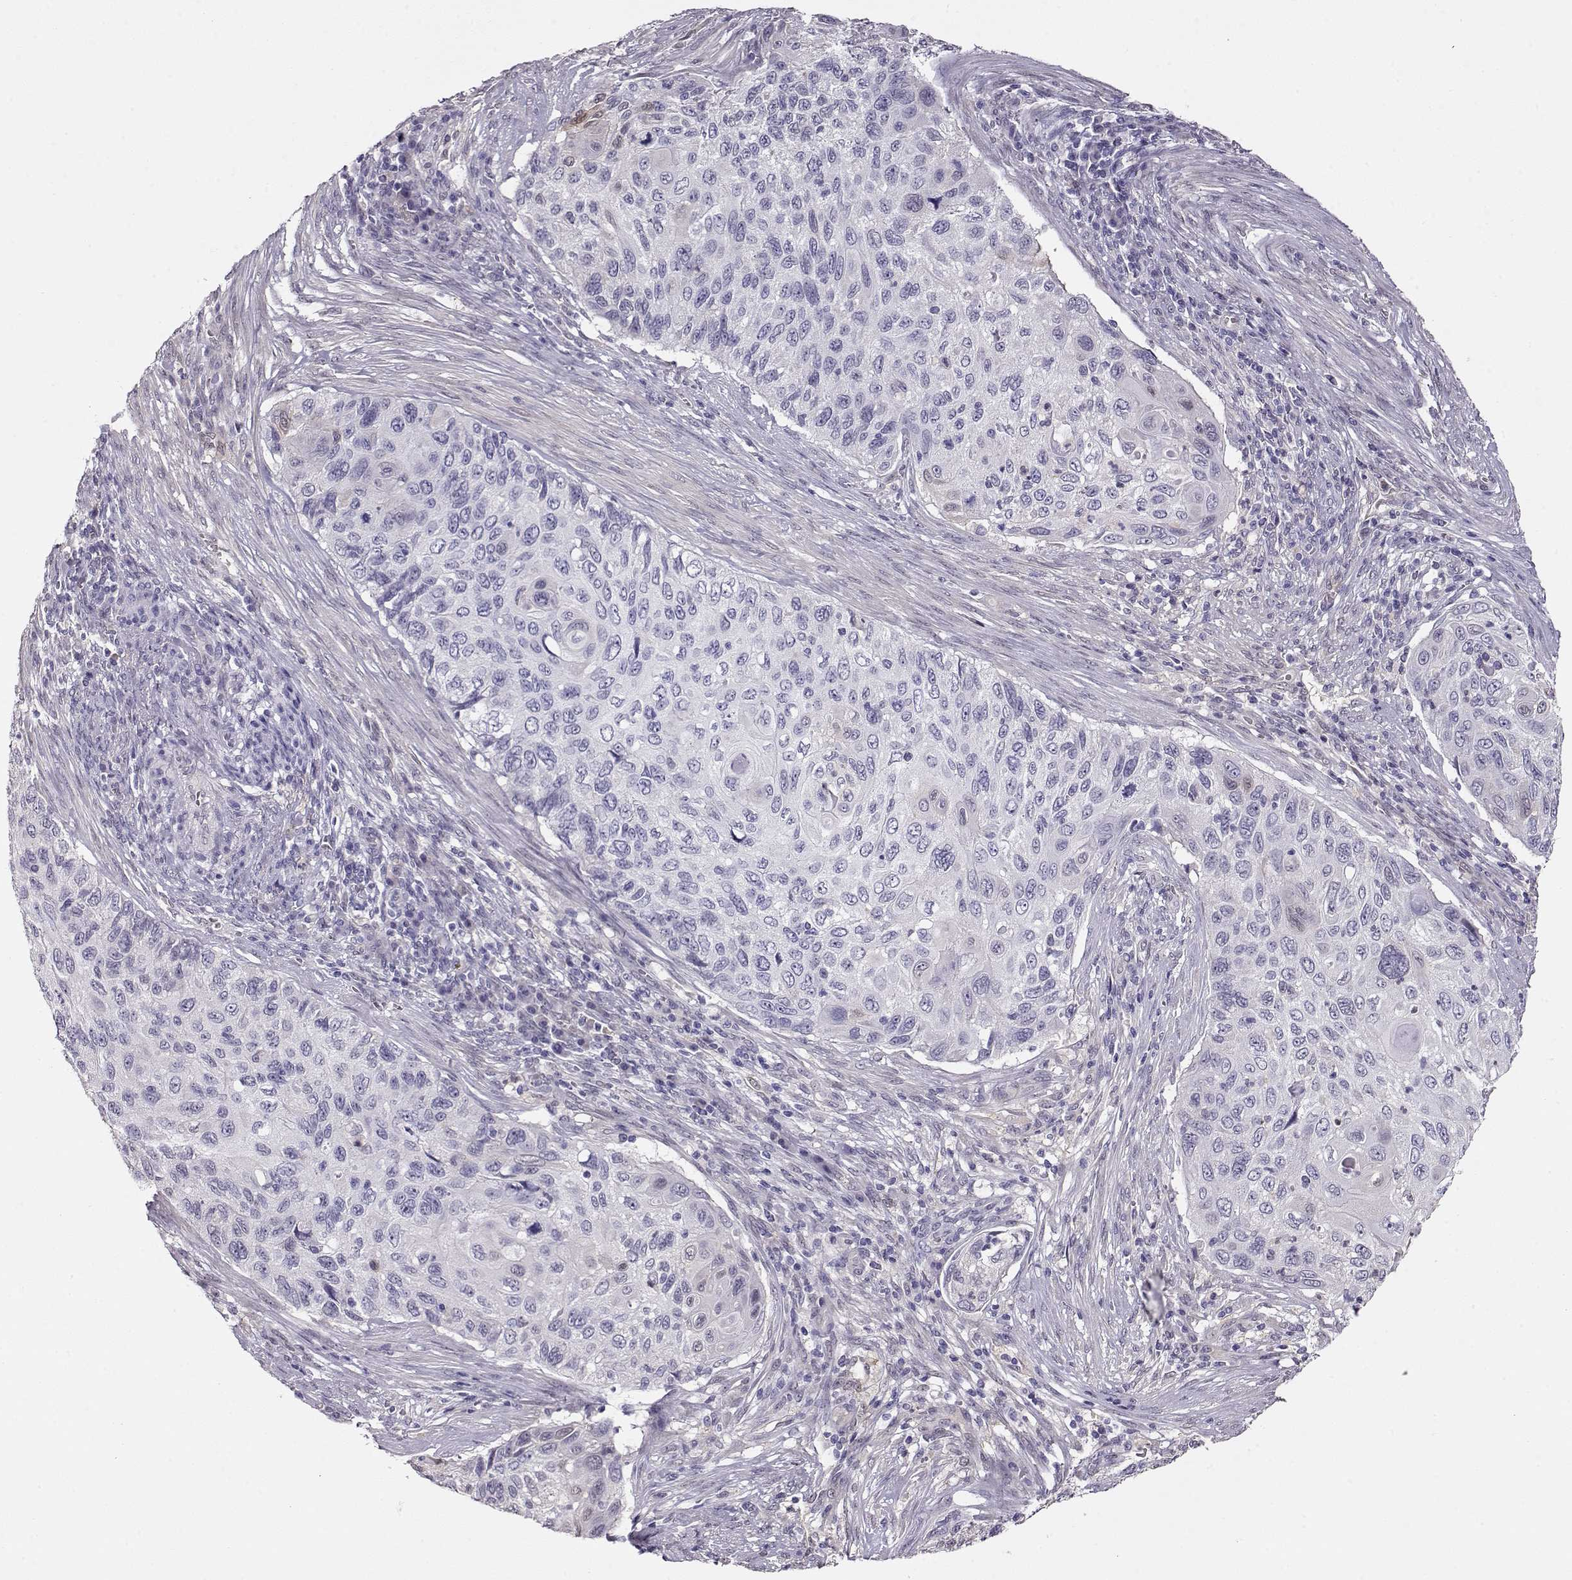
{"staining": {"intensity": "negative", "quantity": "none", "location": "none"}, "tissue": "cervical cancer", "cell_type": "Tumor cells", "image_type": "cancer", "snomed": [{"axis": "morphology", "description": "Squamous cell carcinoma, NOS"}, {"axis": "topography", "description": "Cervix"}], "caption": "This is an immunohistochemistry image of cervical cancer (squamous cell carcinoma). There is no staining in tumor cells.", "gene": "CCR8", "patient": {"sex": "female", "age": 70}}